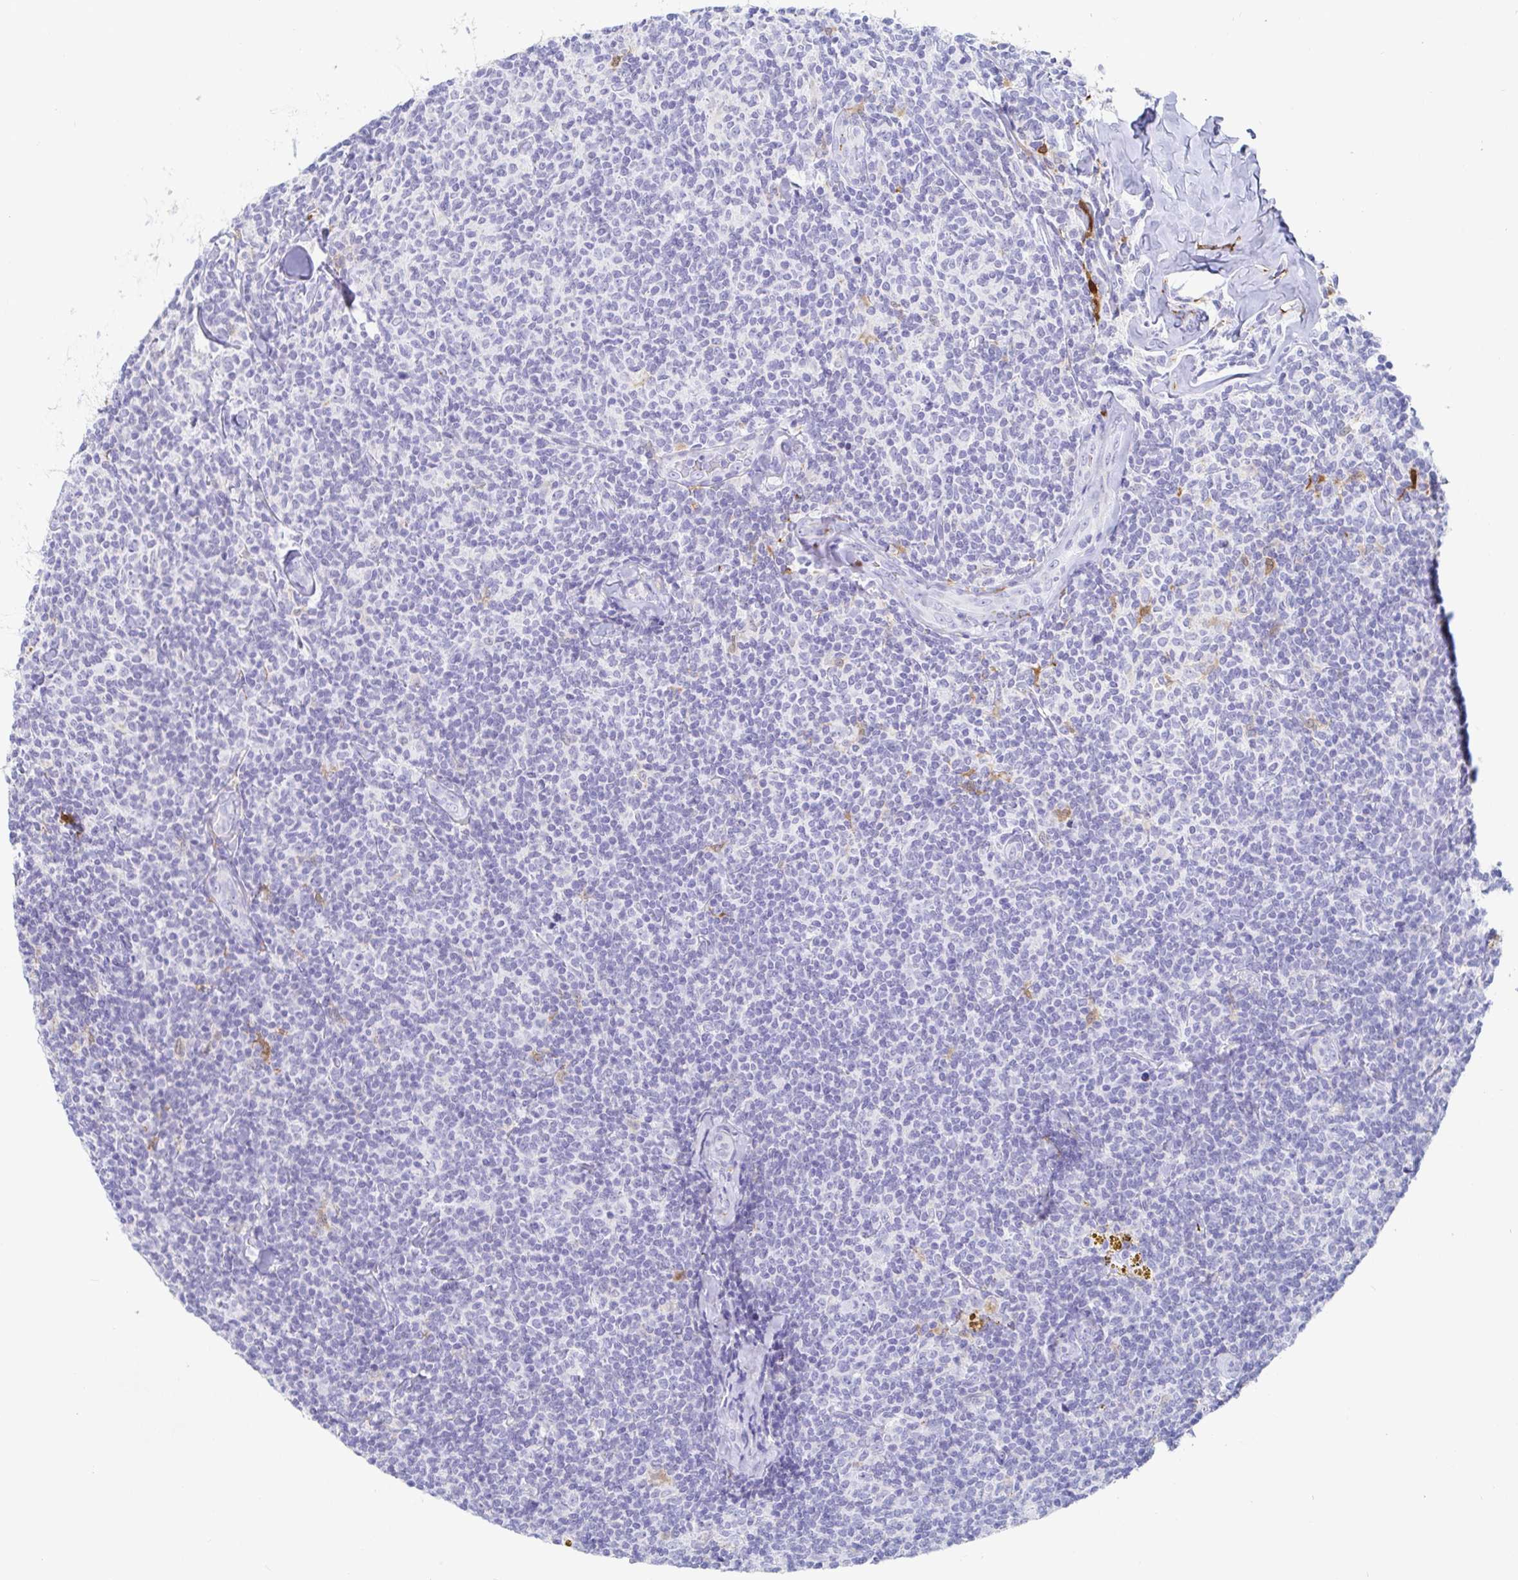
{"staining": {"intensity": "negative", "quantity": "none", "location": "none"}, "tissue": "lymphoma", "cell_type": "Tumor cells", "image_type": "cancer", "snomed": [{"axis": "morphology", "description": "Malignant lymphoma, non-Hodgkin's type, Low grade"}, {"axis": "topography", "description": "Lymph node"}], "caption": "Immunohistochemical staining of low-grade malignant lymphoma, non-Hodgkin's type shows no significant positivity in tumor cells.", "gene": "OR2A4", "patient": {"sex": "female", "age": 56}}